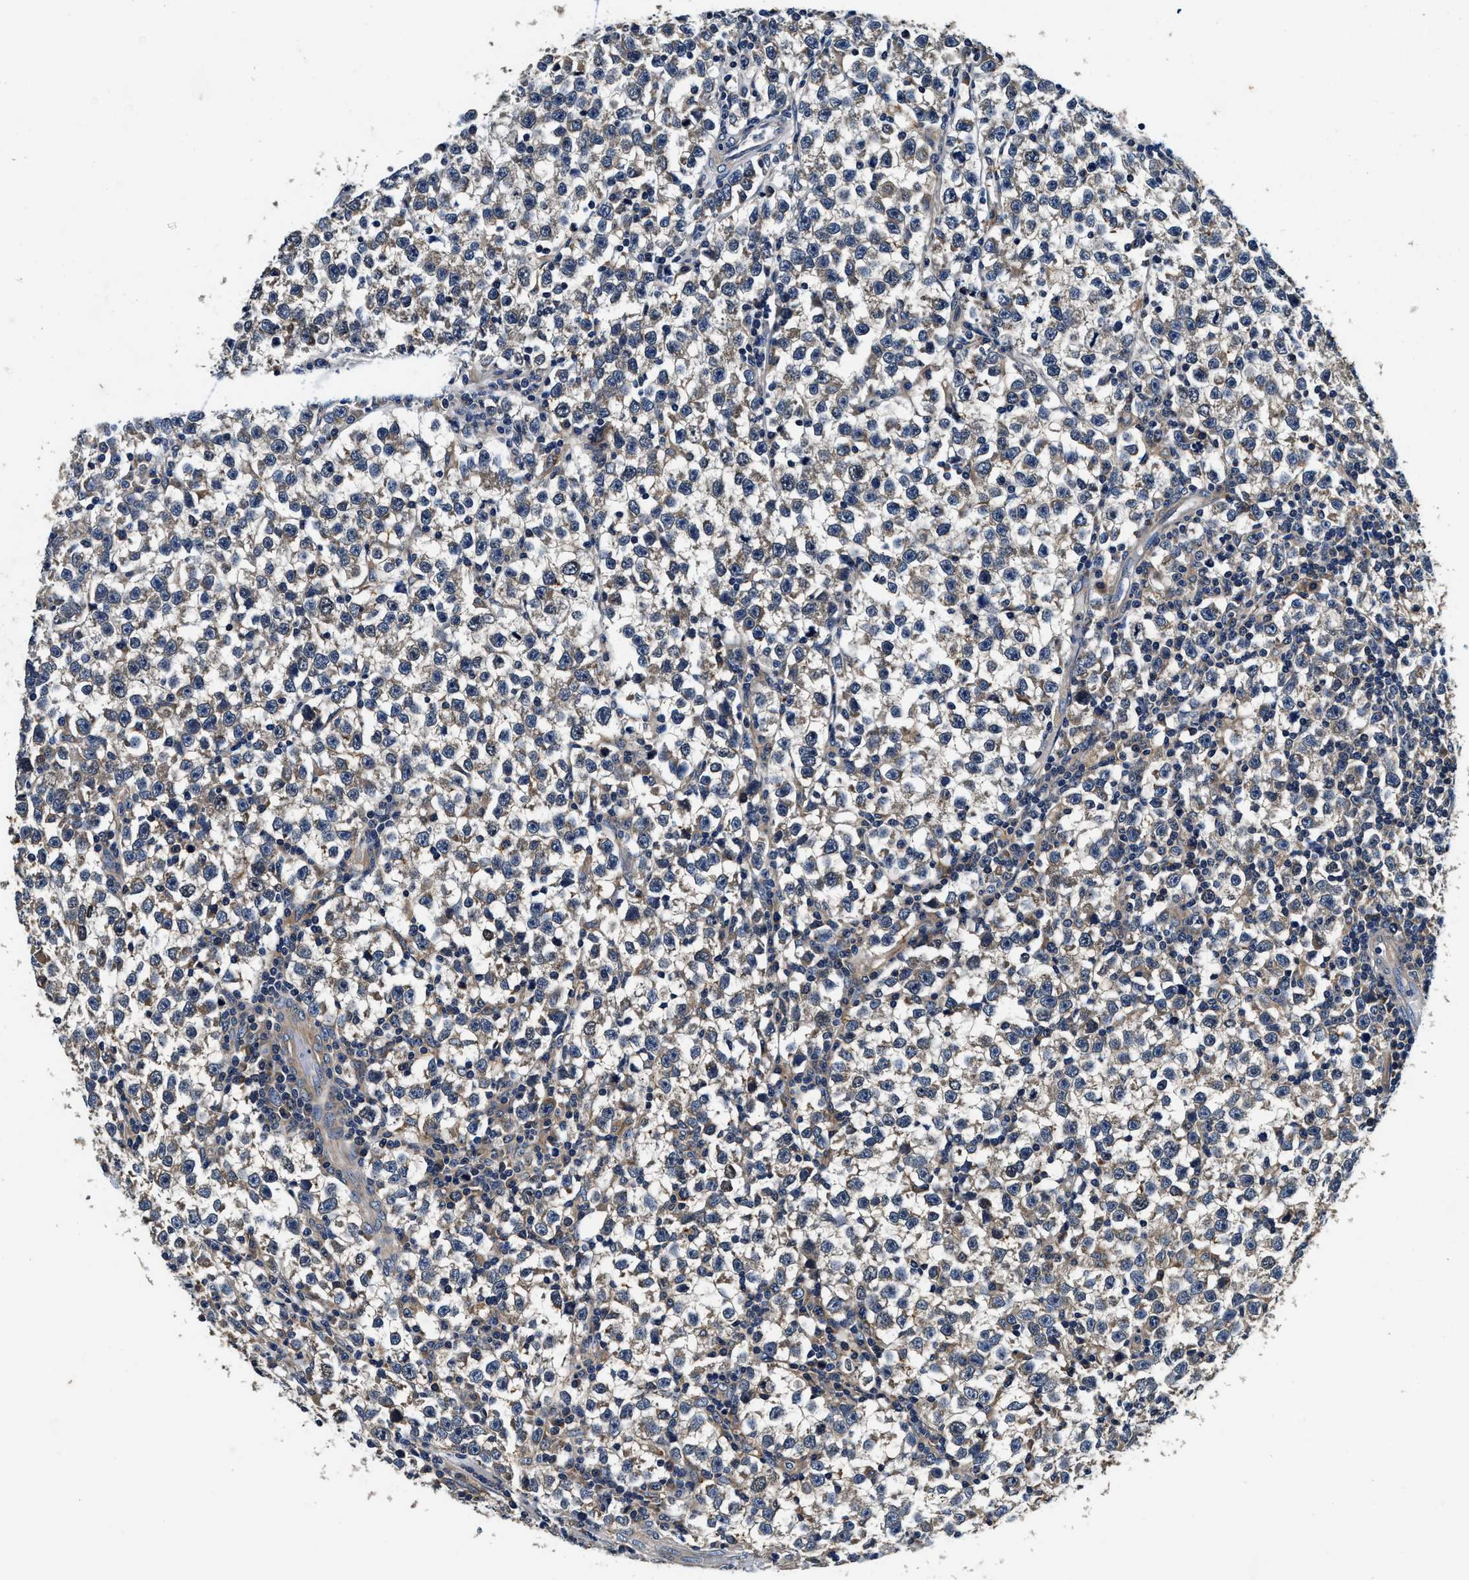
{"staining": {"intensity": "weak", "quantity": "25%-75%", "location": "cytoplasmic/membranous"}, "tissue": "testis cancer", "cell_type": "Tumor cells", "image_type": "cancer", "snomed": [{"axis": "morphology", "description": "Seminoma, NOS"}, {"axis": "topography", "description": "Testis"}], "caption": "Immunohistochemical staining of seminoma (testis) displays weak cytoplasmic/membranous protein expression in approximately 25%-75% of tumor cells. The staining was performed using DAB, with brown indicating positive protein expression. Nuclei are stained blue with hematoxylin.", "gene": "PI4KB", "patient": {"sex": "male", "age": 43}}